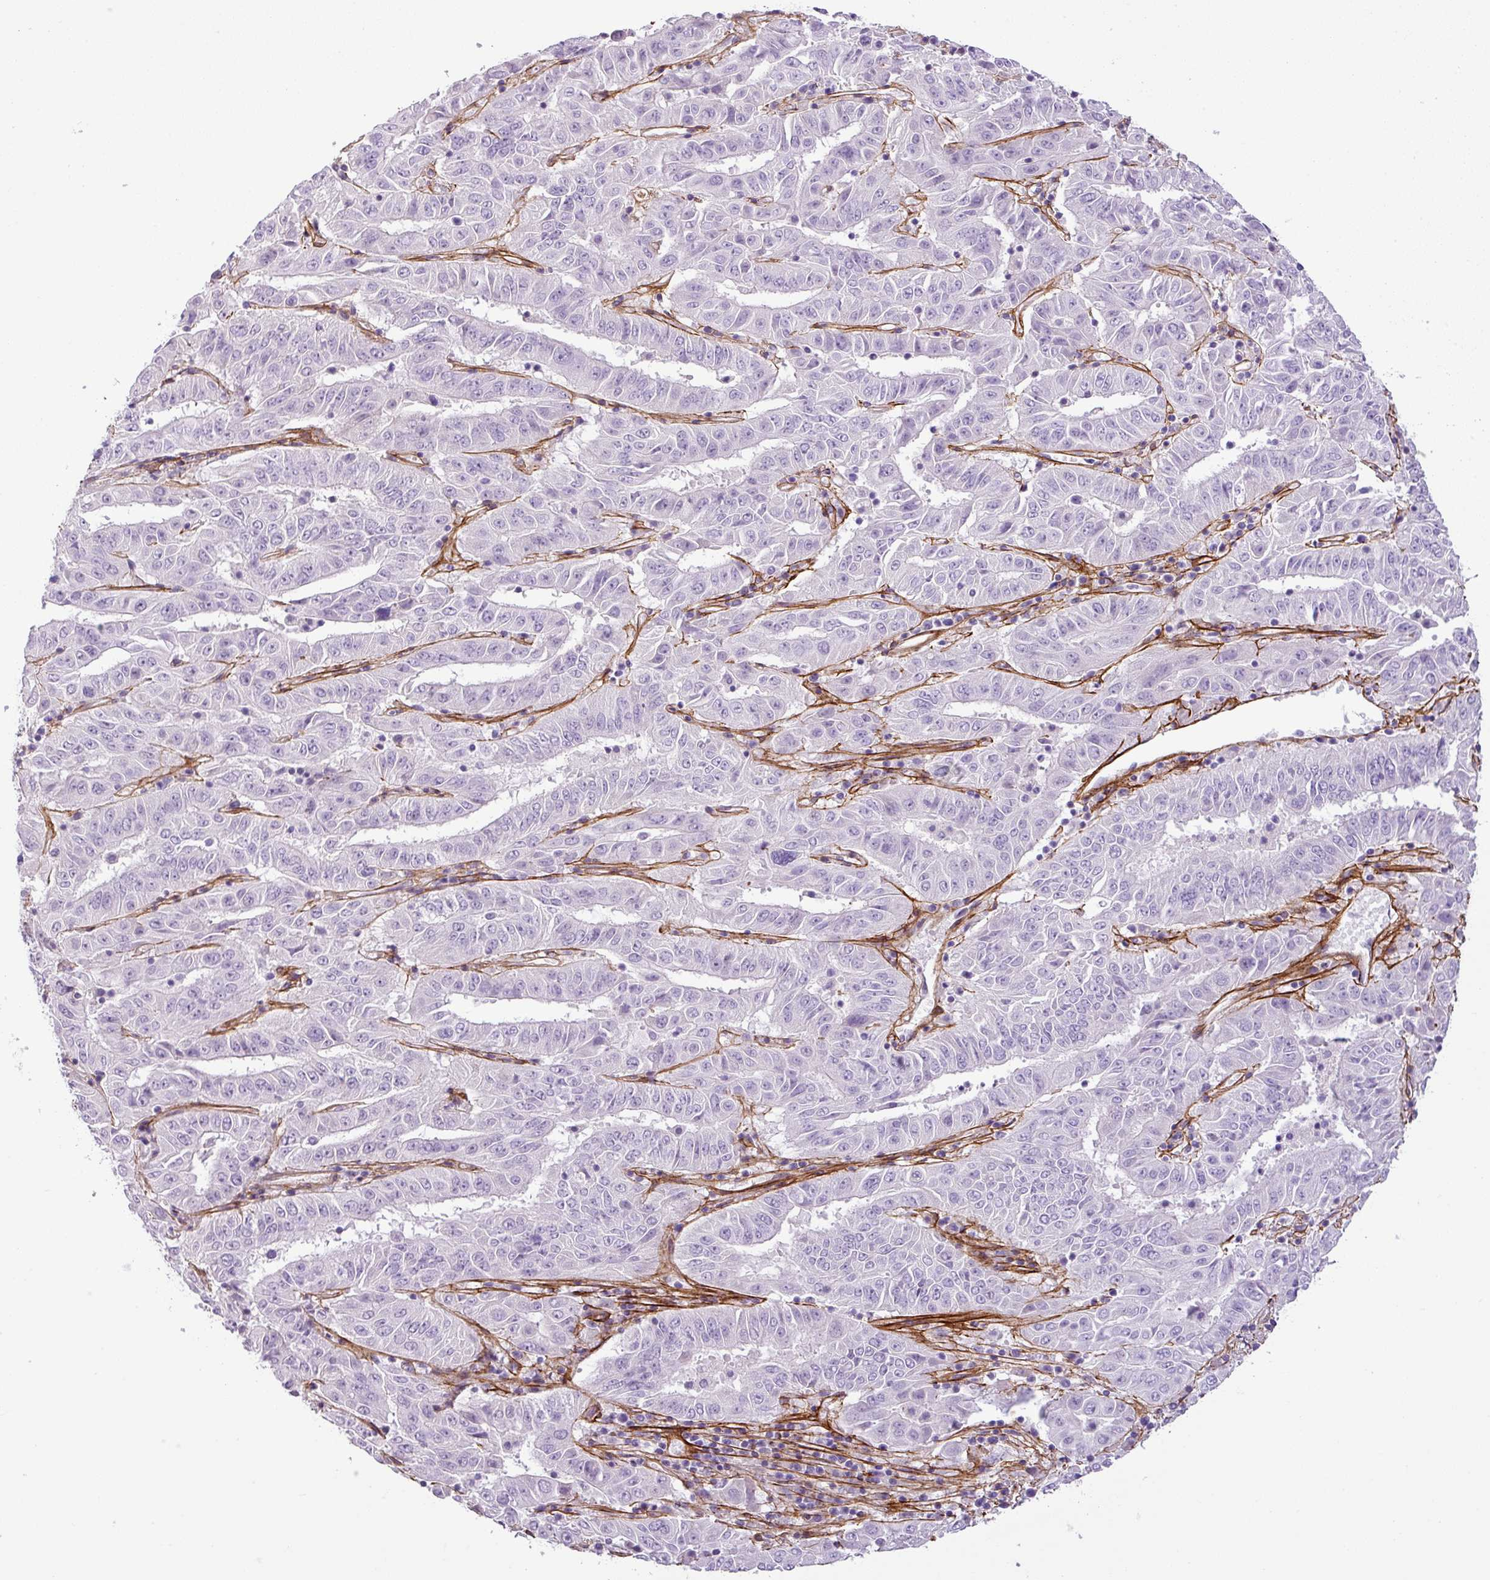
{"staining": {"intensity": "negative", "quantity": "none", "location": "none"}, "tissue": "pancreatic cancer", "cell_type": "Tumor cells", "image_type": "cancer", "snomed": [{"axis": "morphology", "description": "Adenocarcinoma, NOS"}, {"axis": "topography", "description": "Pancreas"}], "caption": "Tumor cells are negative for protein expression in human pancreatic adenocarcinoma.", "gene": "PARD6G", "patient": {"sex": "male", "age": 63}}